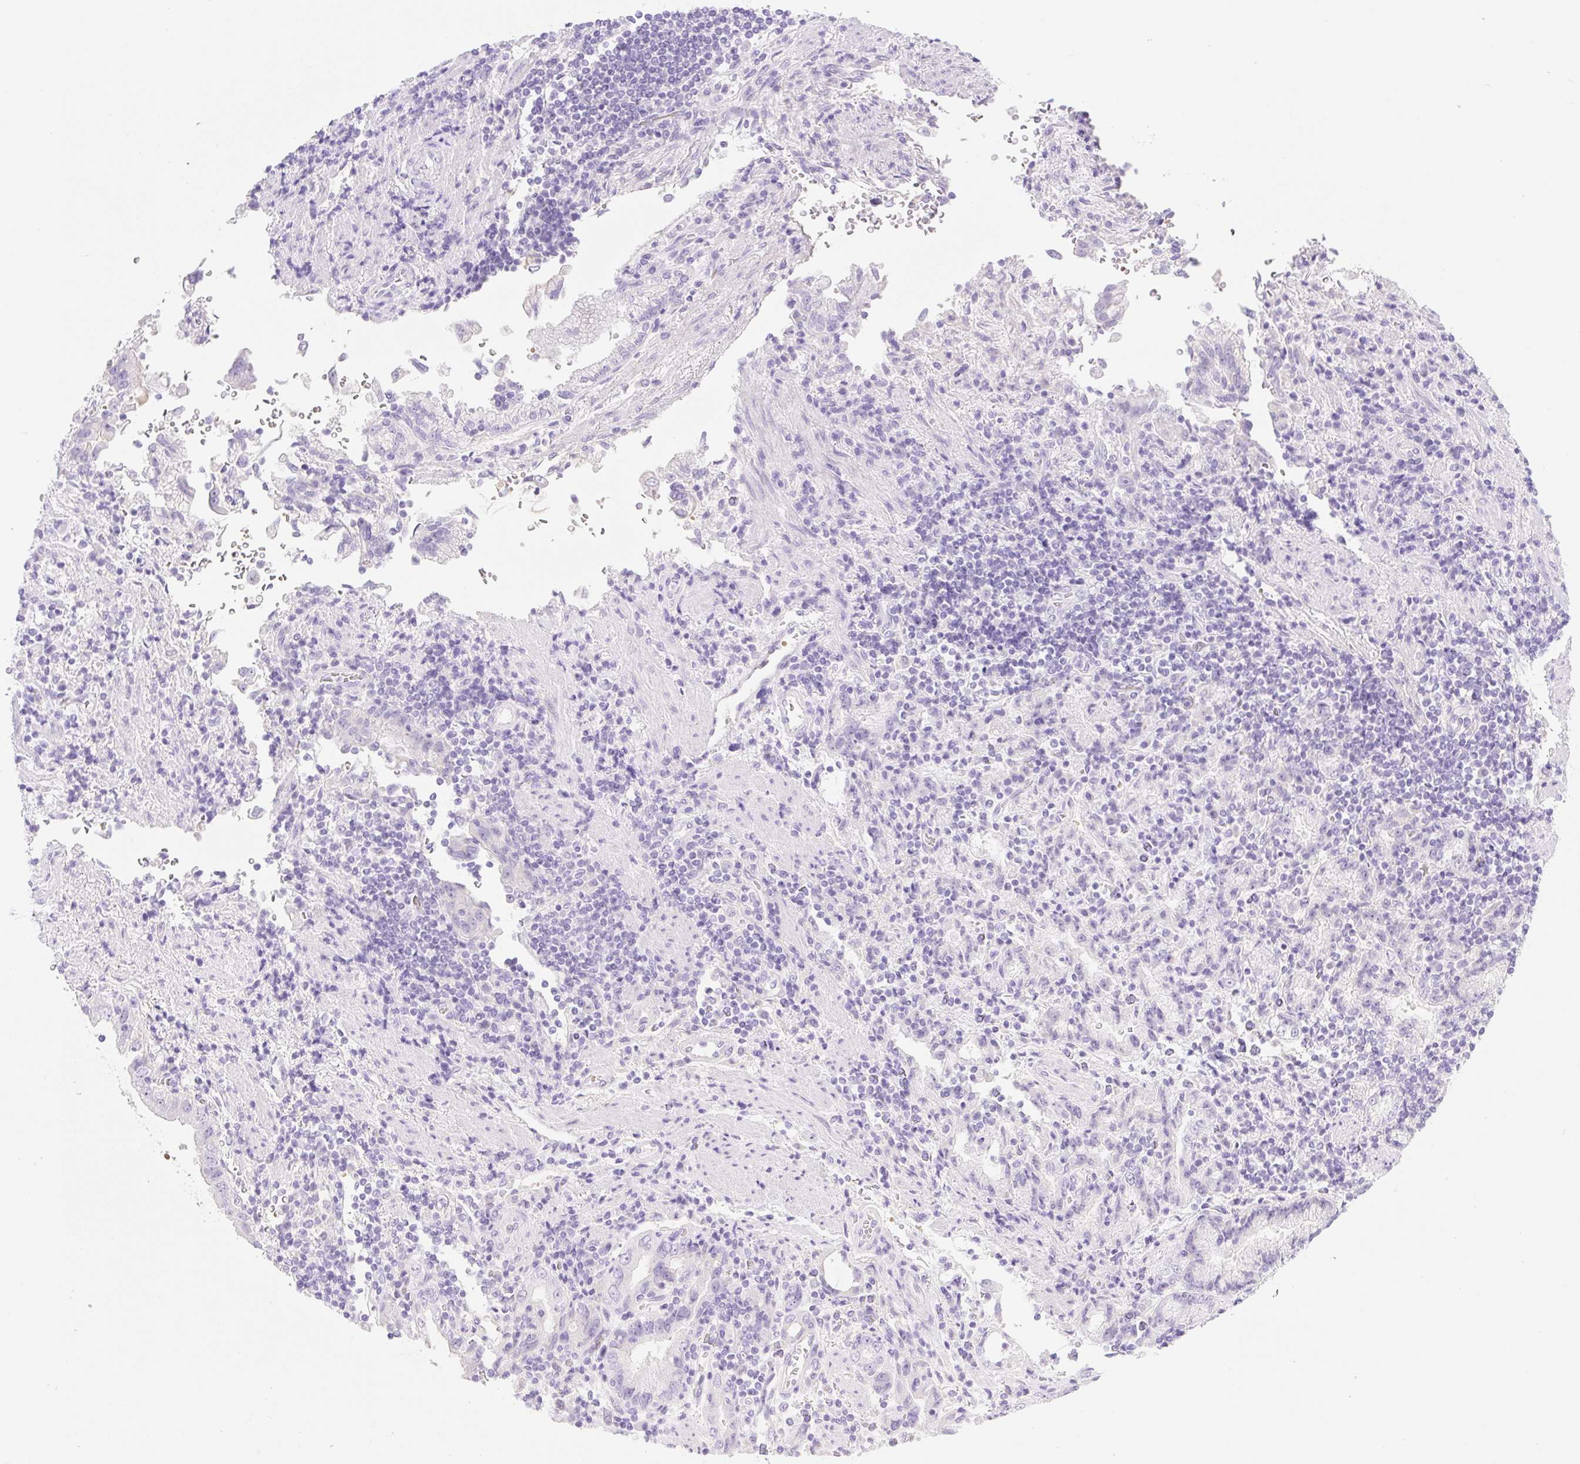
{"staining": {"intensity": "negative", "quantity": "none", "location": "none"}, "tissue": "stomach cancer", "cell_type": "Tumor cells", "image_type": "cancer", "snomed": [{"axis": "morphology", "description": "Adenocarcinoma, NOS"}, {"axis": "topography", "description": "Stomach"}], "caption": "Tumor cells show no significant protein staining in adenocarcinoma (stomach).", "gene": "CDX1", "patient": {"sex": "male", "age": 62}}